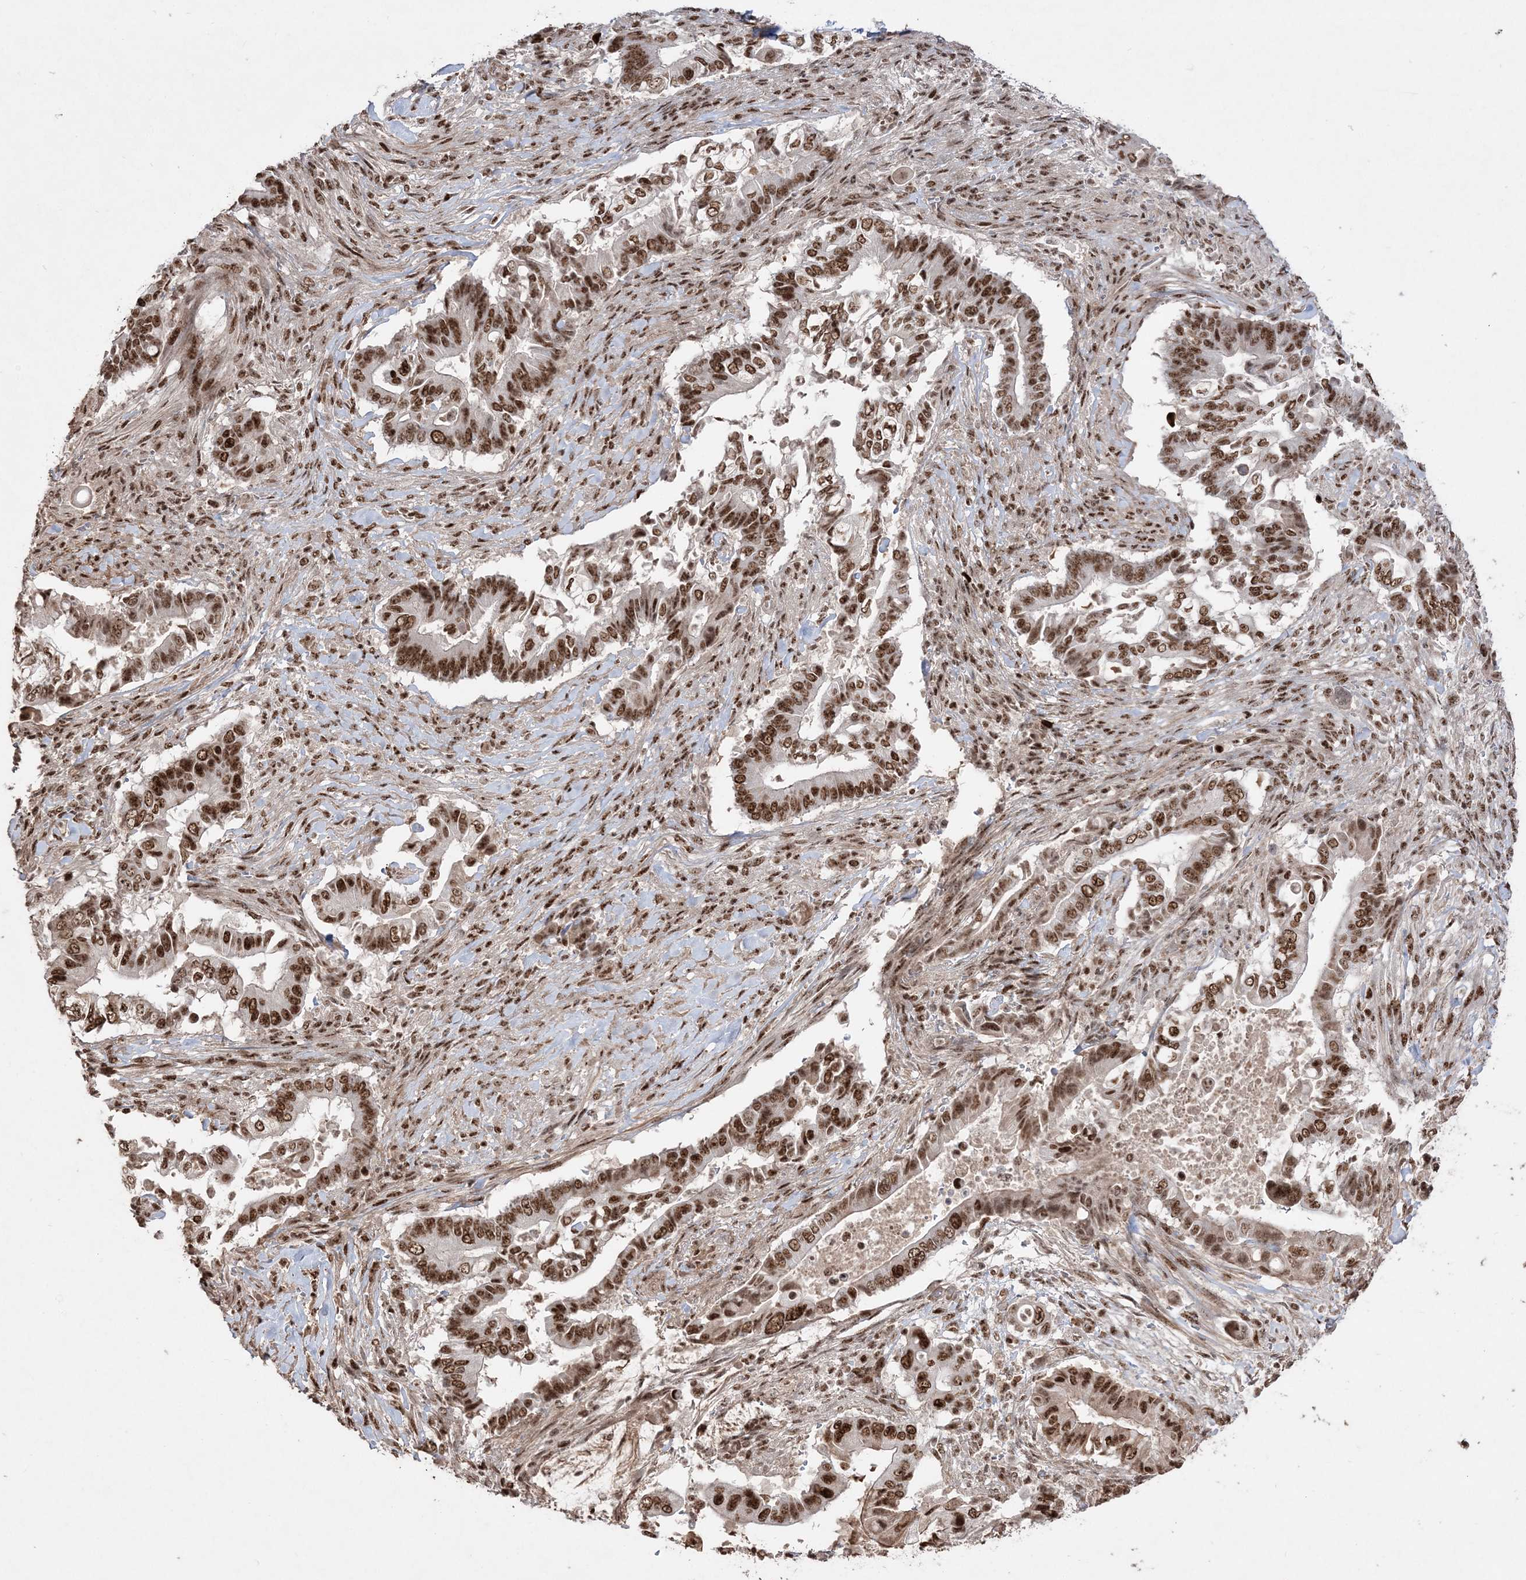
{"staining": {"intensity": "strong", "quantity": ">75%", "location": "nuclear"}, "tissue": "pancreatic cancer", "cell_type": "Tumor cells", "image_type": "cancer", "snomed": [{"axis": "morphology", "description": "Adenocarcinoma, NOS"}, {"axis": "topography", "description": "Pancreas"}], "caption": "Immunohistochemistry (DAB (3,3'-diaminobenzidine)) staining of human pancreatic cancer (adenocarcinoma) reveals strong nuclear protein staining in approximately >75% of tumor cells.", "gene": "RBM17", "patient": {"sex": "male", "age": 68}}